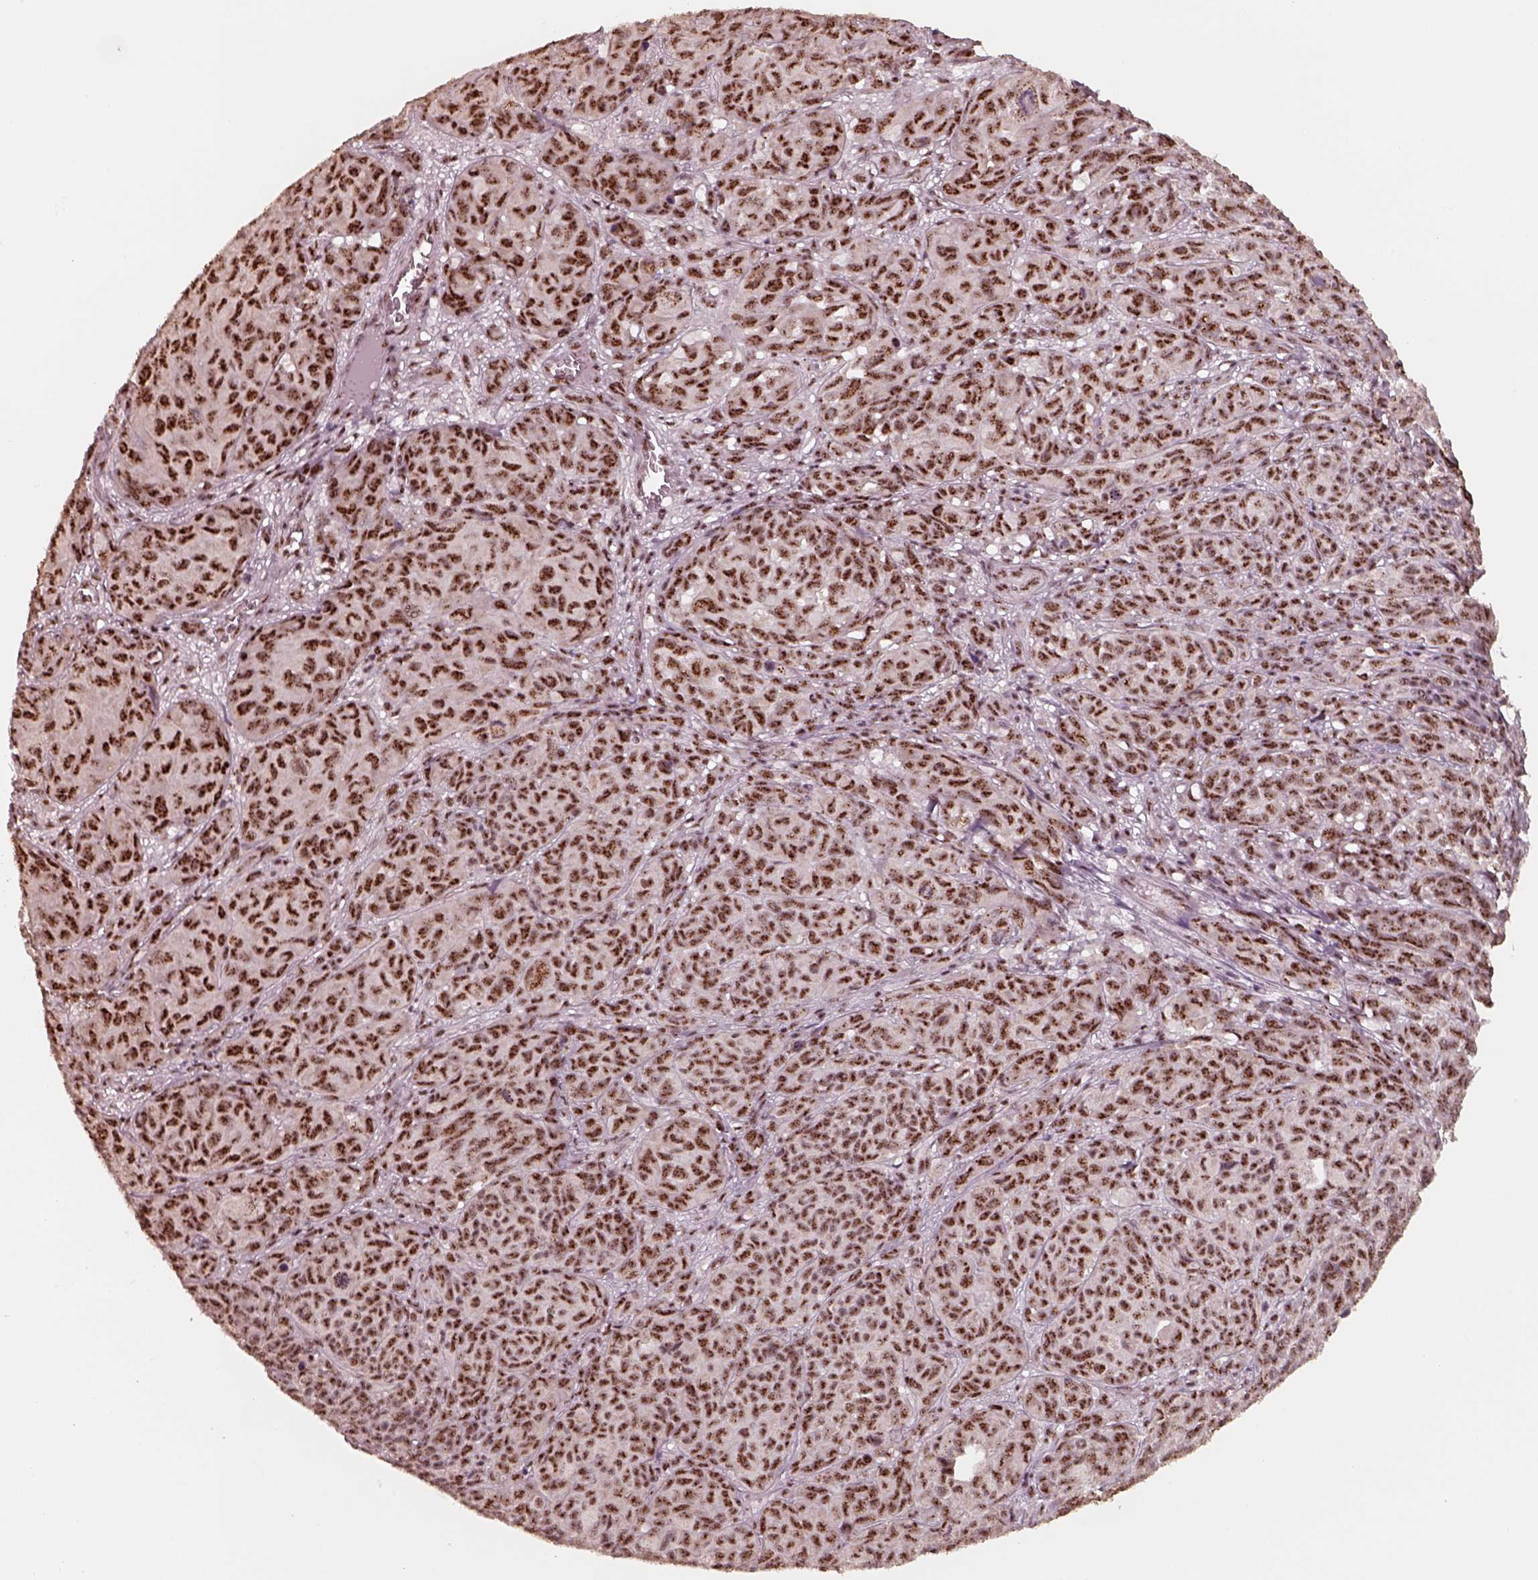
{"staining": {"intensity": "strong", "quantity": ">75%", "location": "nuclear"}, "tissue": "melanoma", "cell_type": "Tumor cells", "image_type": "cancer", "snomed": [{"axis": "morphology", "description": "Malignant melanoma, NOS"}, {"axis": "topography", "description": "Vulva, labia, clitoris and Bartholin´s gland, NO"}], "caption": "This image displays IHC staining of malignant melanoma, with high strong nuclear expression in about >75% of tumor cells.", "gene": "ATXN7L3", "patient": {"sex": "female", "age": 75}}